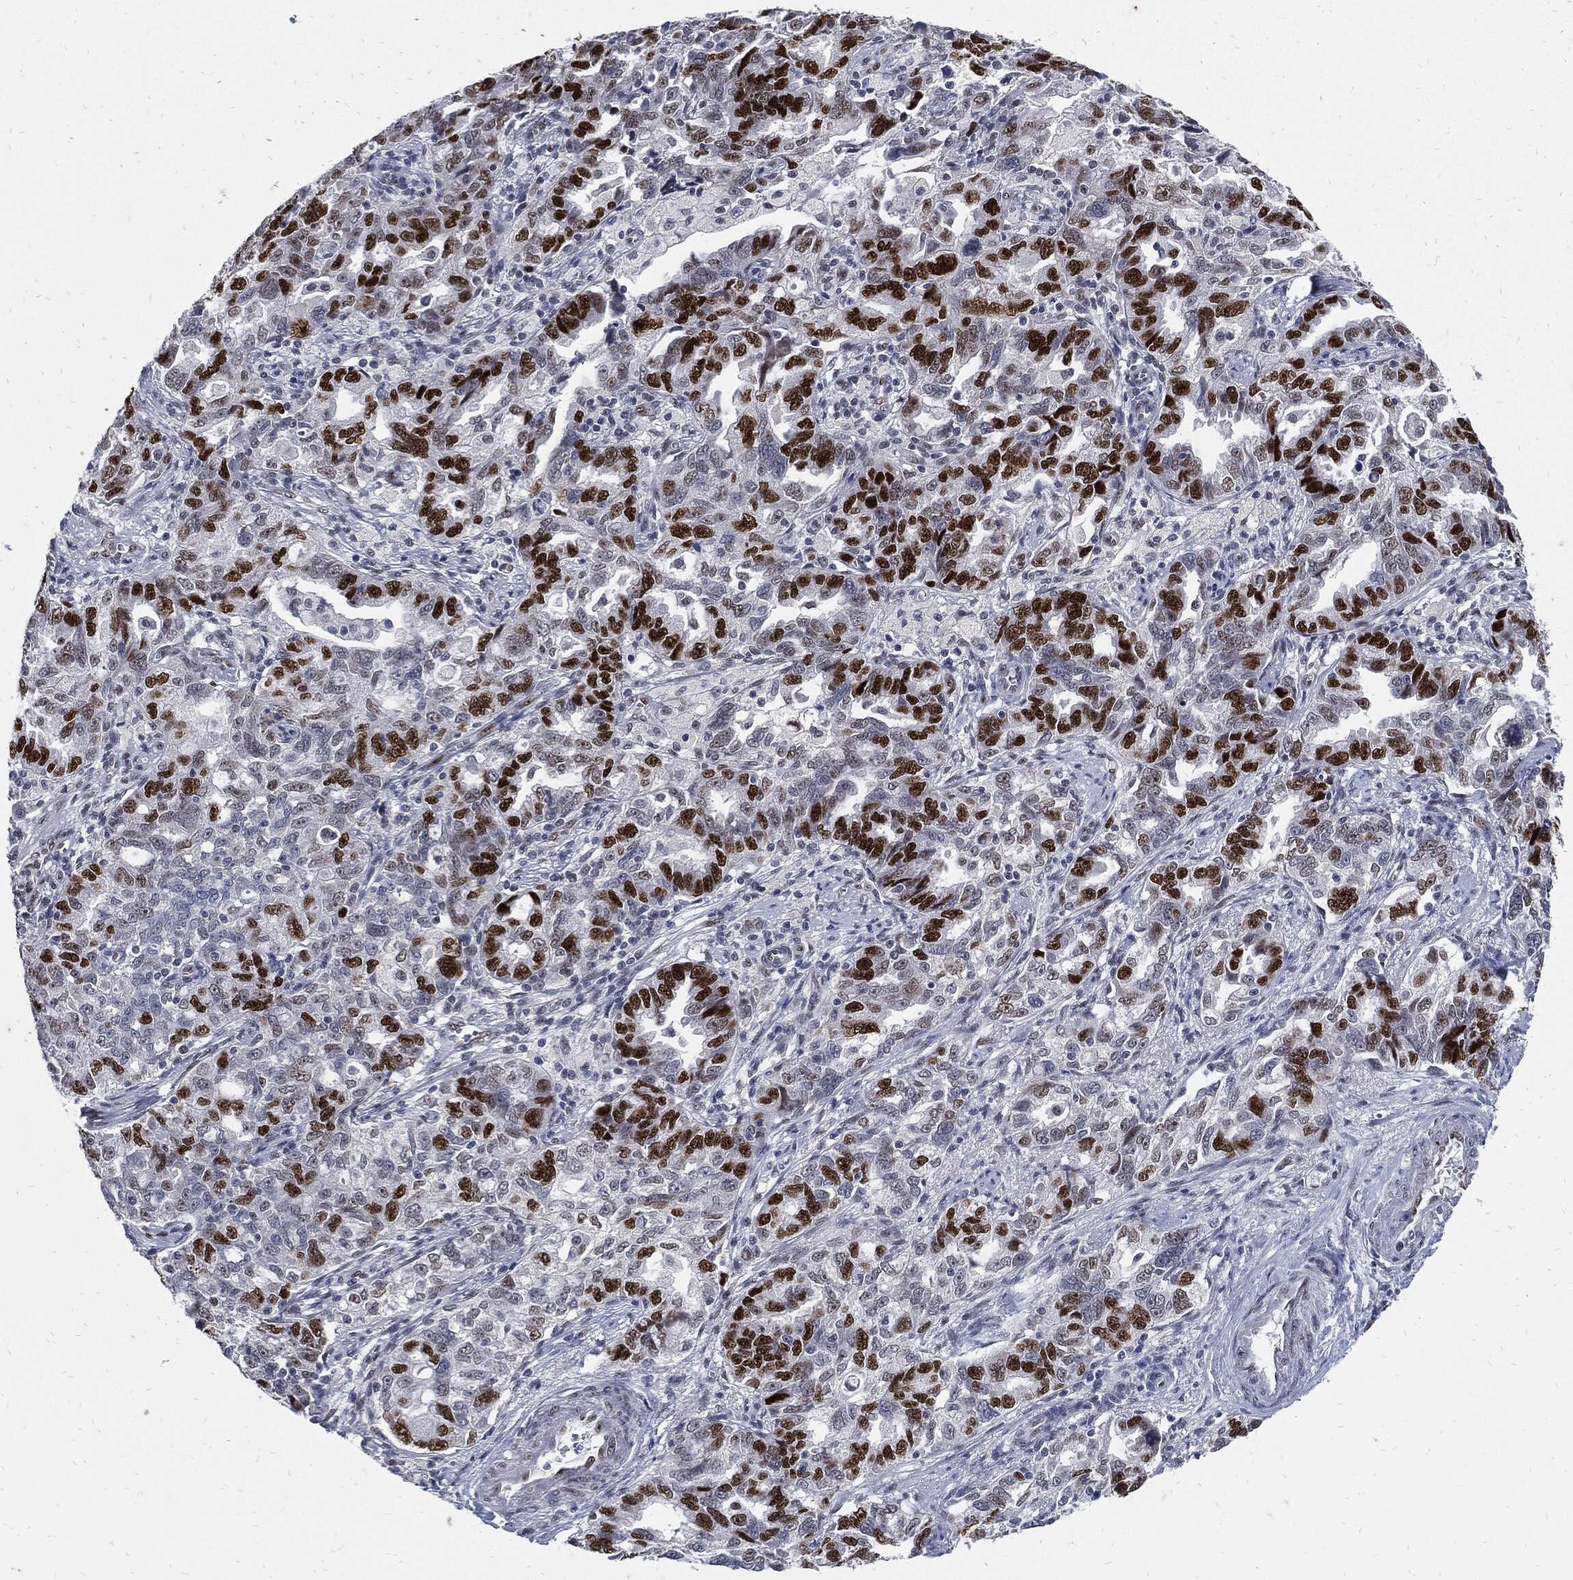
{"staining": {"intensity": "strong", "quantity": "25%-75%", "location": "nuclear"}, "tissue": "ovarian cancer", "cell_type": "Tumor cells", "image_type": "cancer", "snomed": [{"axis": "morphology", "description": "Cystadenocarcinoma, serous, NOS"}, {"axis": "topography", "description": "Ovary"}], "caption": "An IHC histopathology image of tumor tissue is shown. Protein staining in brown shows strong nuclear positivity in ovarian serous cystadenocarcinoma within tumor cells.", "gene": "NBN", "patient": {"sex": "female", "age": 51}}